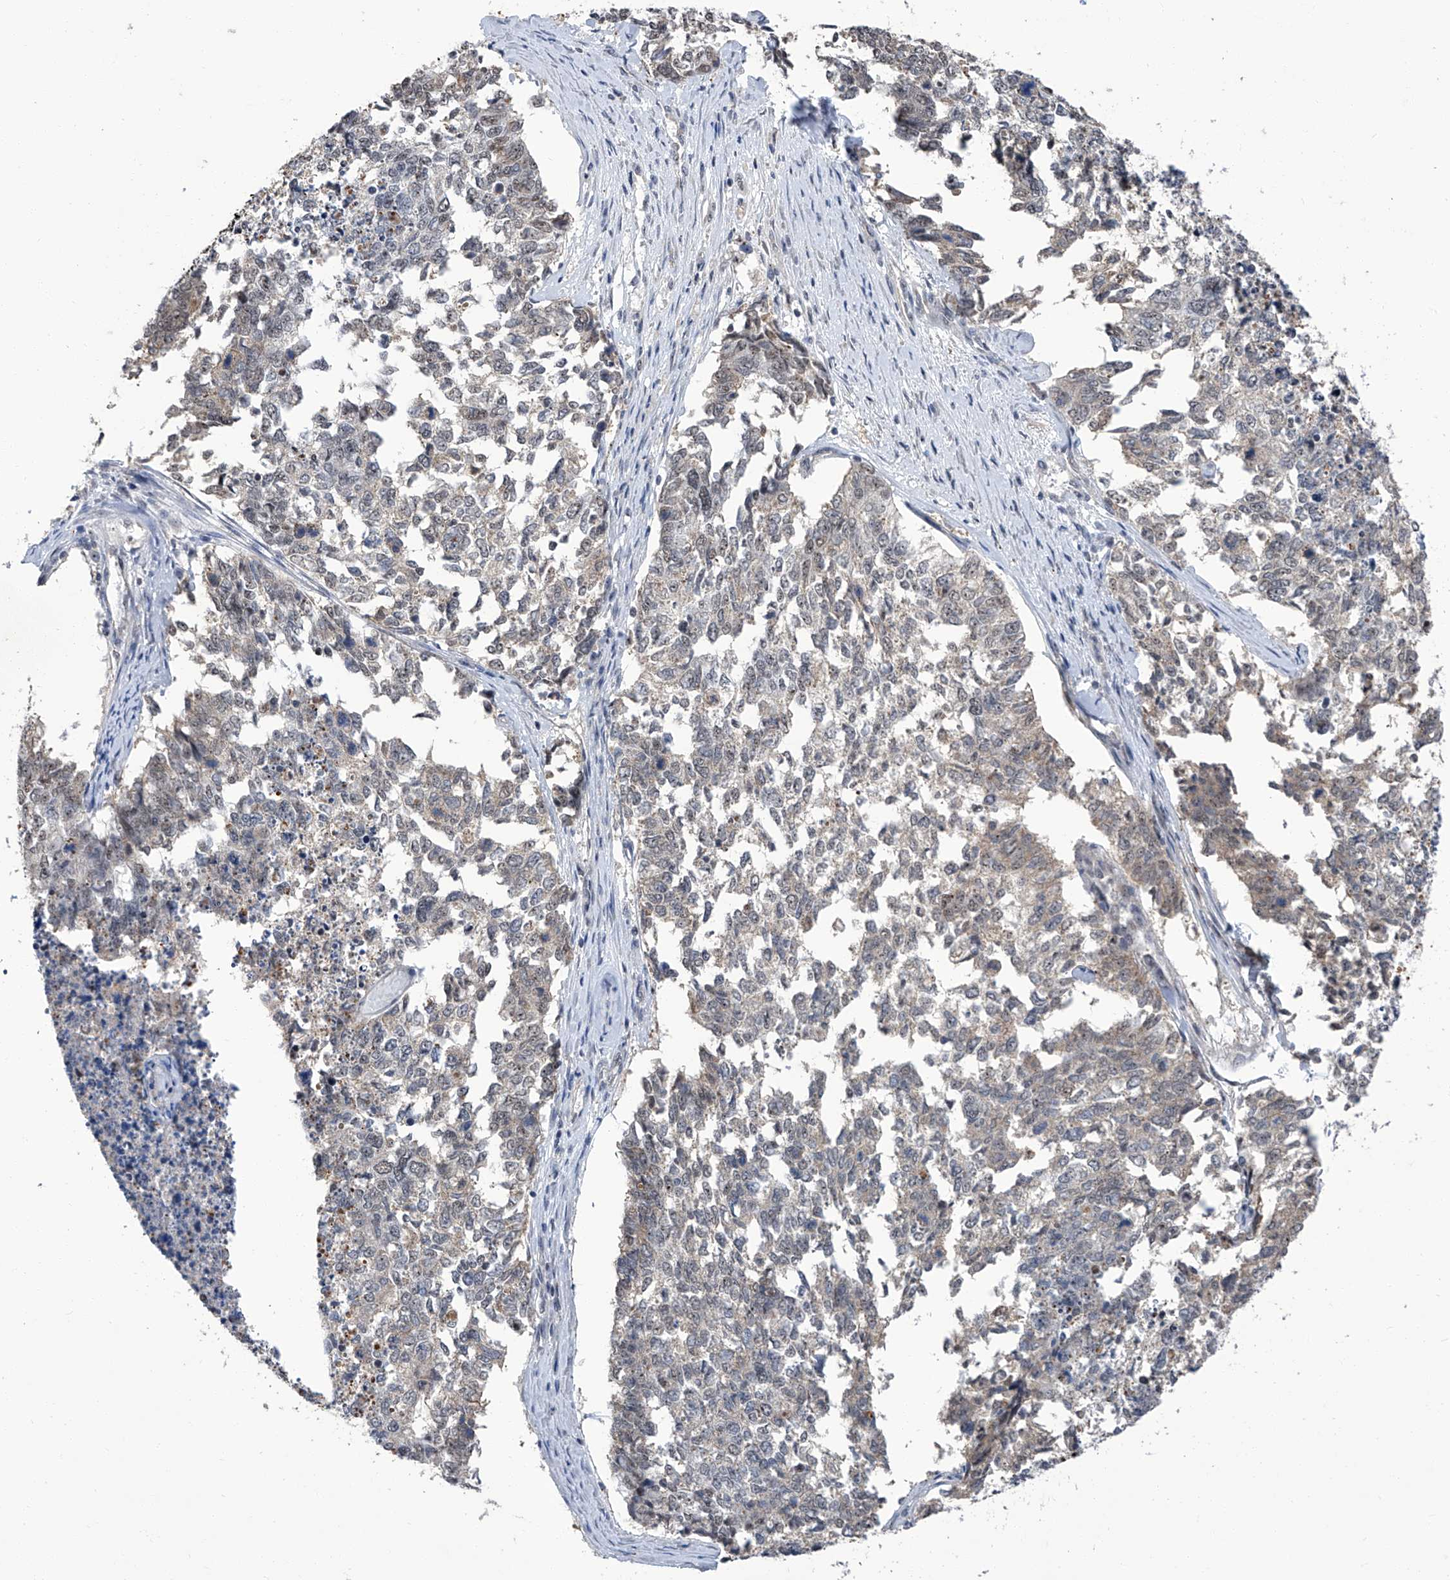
{"staining": {"intensity": "weak", "quantity": "<25%", "location": "nuclear"}, "tissue": "cervical cancer", "cell_type": "Tumor cells", "image_type": "cancer", "snomed": [{"axis": "morphology", "description": "Squamous cell carcinoma, NOS"}, {"axis": "topography", "description": "Cervix"}], "caption": "Immunohistochemical staining of human cervical squamous cell carcinoma demonstrates no significant staining in tumor cells.", "gene": "CMTR1", "patient": {"sex": "female", "age": 63}}